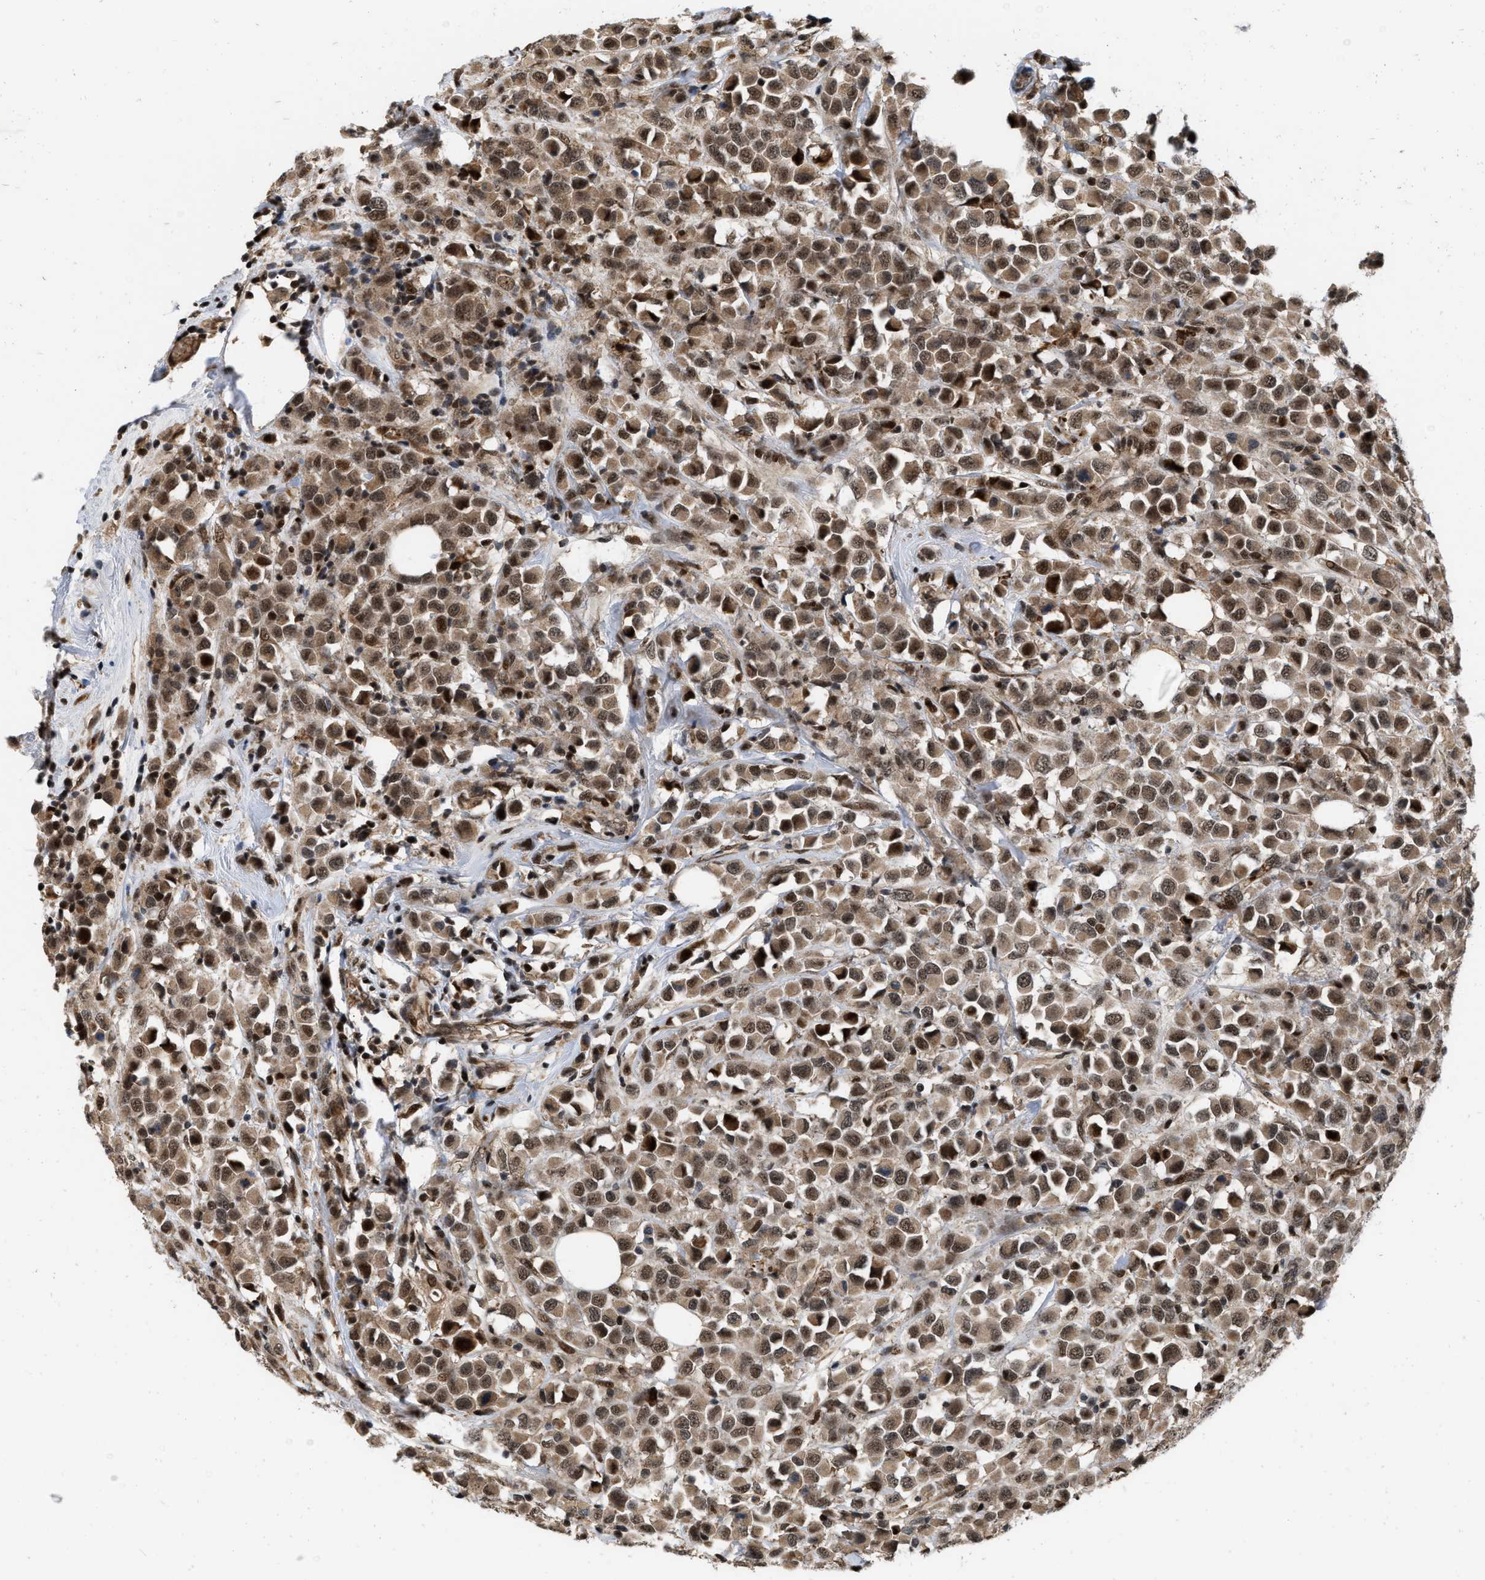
{"staining": {"intensity": "strong", "quantity": ">75%", "location": "cytoplasmic/membranous,nuclear"}, "tissue": "breast cancer", "cell_type": "Tumor cells", "image_type": "cancer", "snomed": [{"axis": "morphology", "description": "Duct carcinoma"}, {"axis": "topography", "description": "Breast"}], "caption": "A histopathology image showing strong cytoplasmic/membranous and nuclear positivity in about >75% of tumor cells in breast invasive ductal carcinoma, as visualized by brown immunohistochemical staining.", "gene": "ANKRD11", "patient": {"sex": "female", "age": 61}}